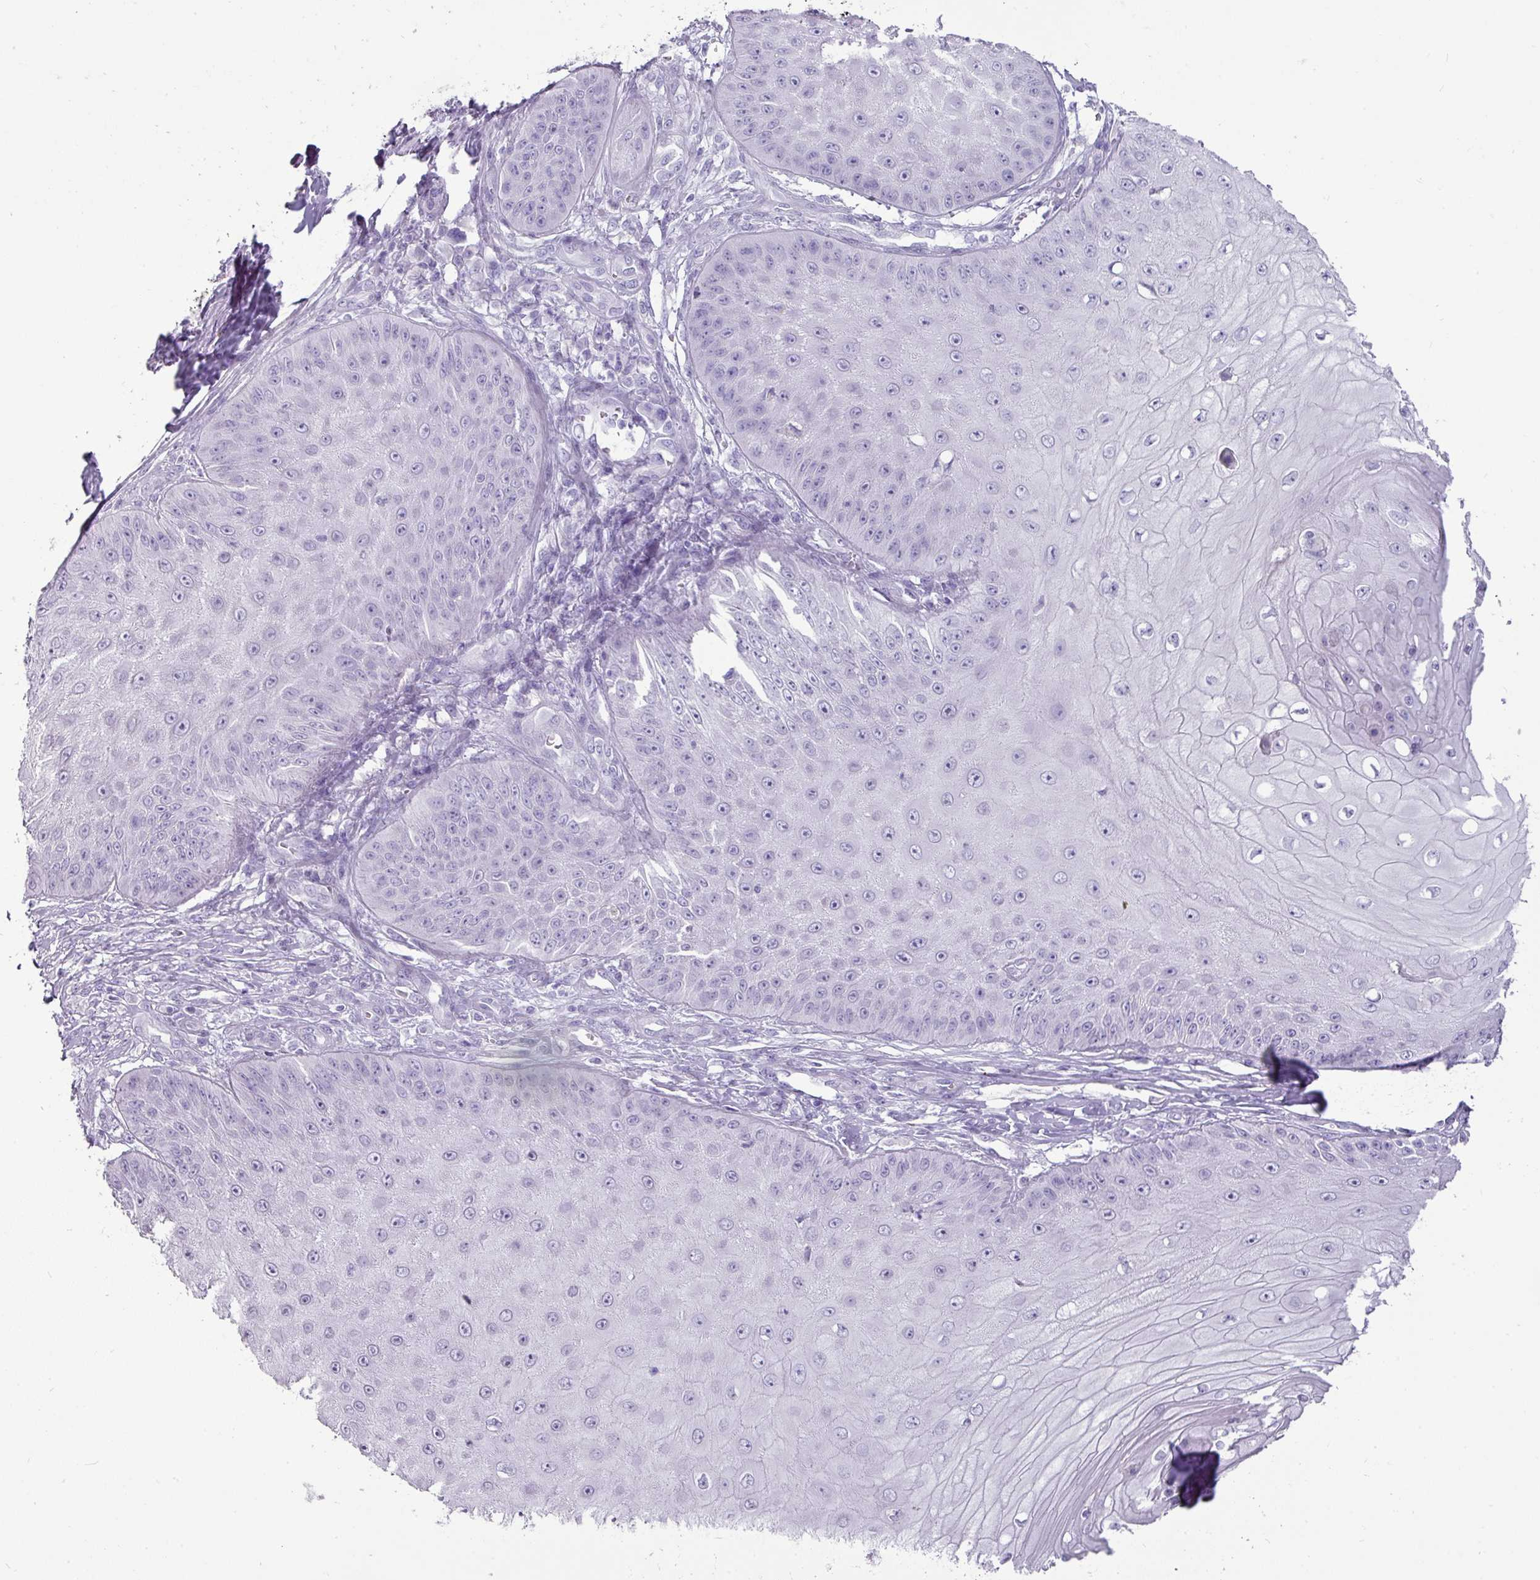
{"staining": {"intensity": "negative", "quantity": "none", "location": "none"}, "tissue": "skin cancer", "cell_type": "Tumor cells", "image_type": "cancer", "snomed": [{"axis": "morphology", "description": "Squamous cell carcinoma, NOS"}, {"axis": "topography", "description": "Skin"}], "caption": "A micrograph of human skin cancer (squamous cell carcinoma) is negative for staining in tumor cells.", "gene": "GSTA3", "patient": {"sex": "male", "age": 70}}